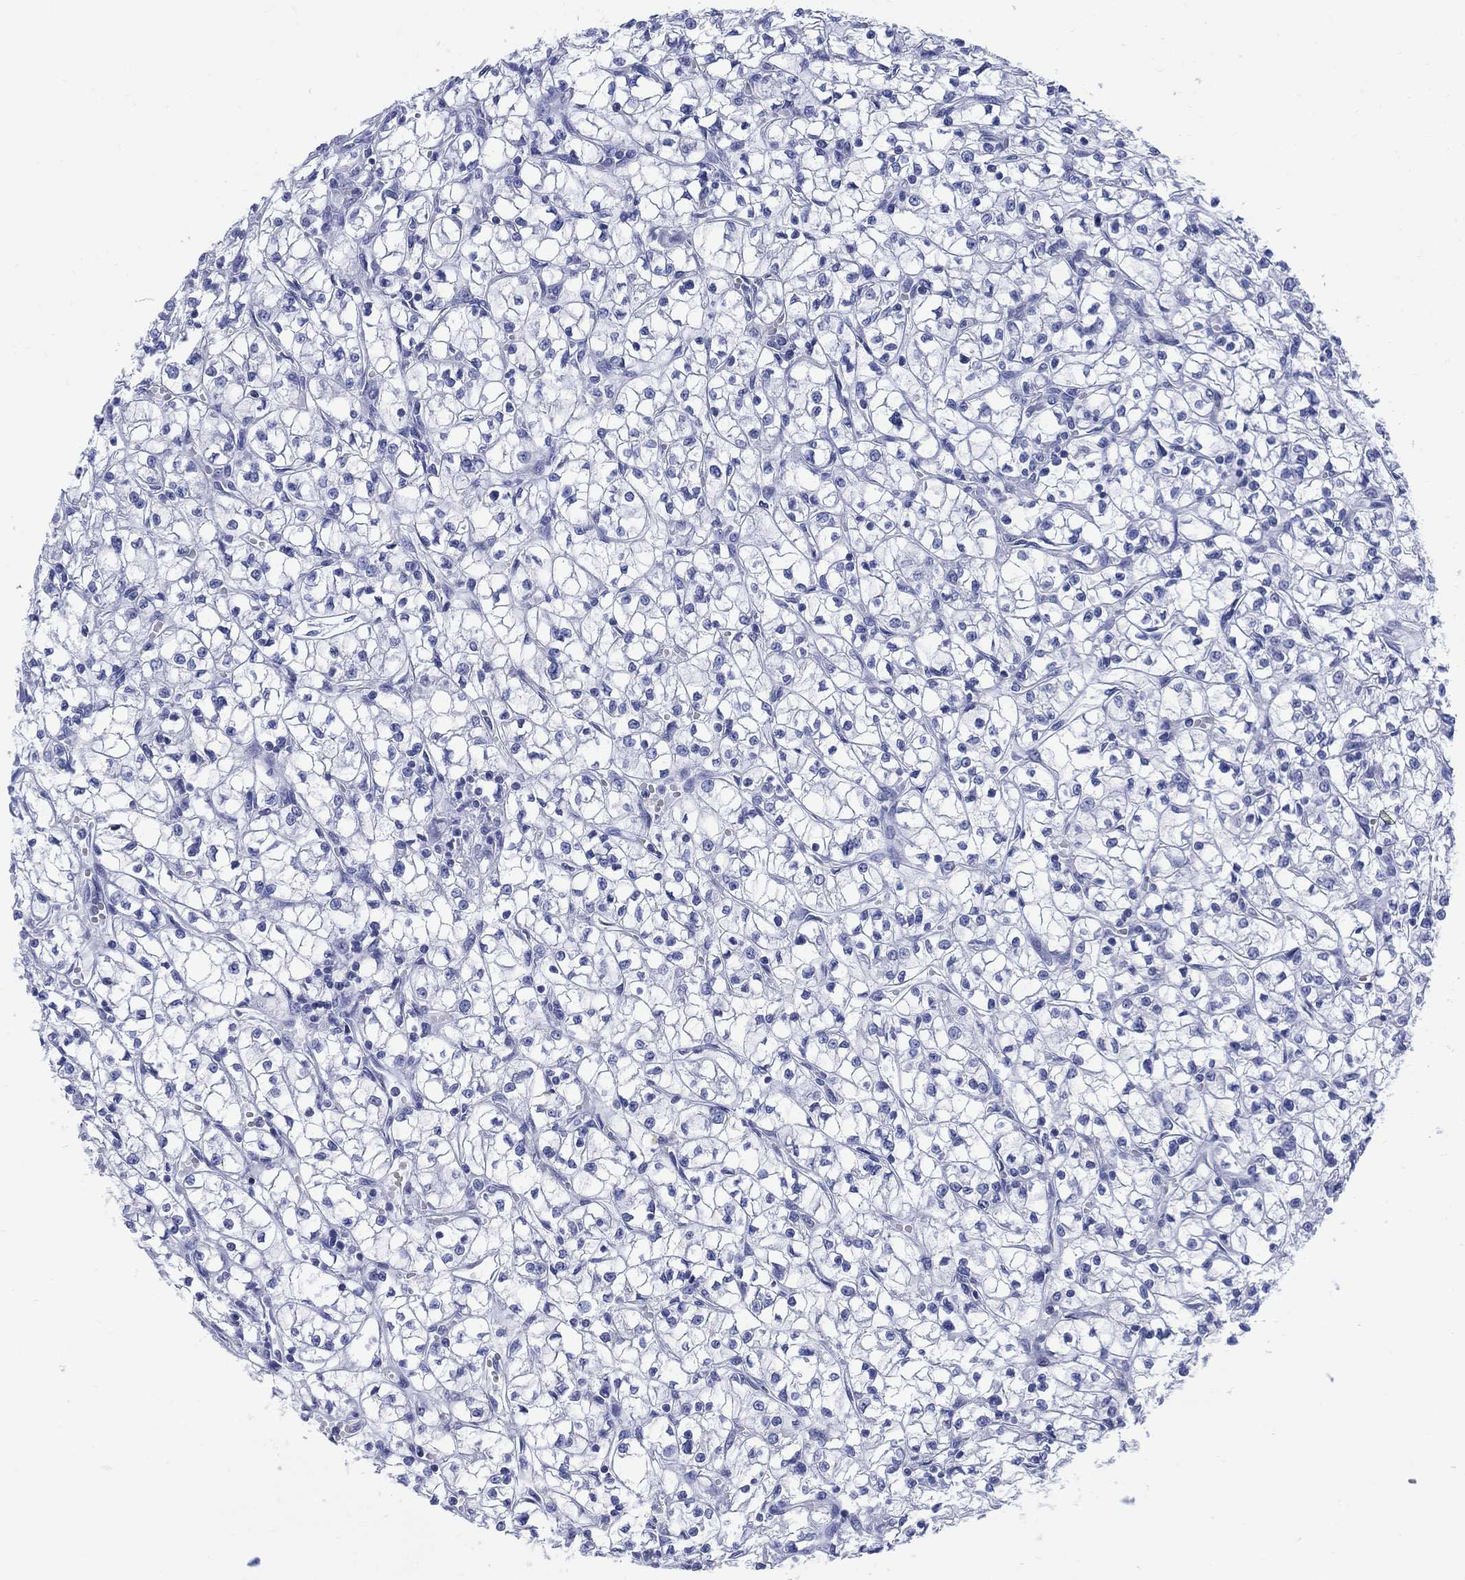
{"staining": {"intensity": "negative", "quantity": "none", "location": "none"}, "tissue": "renal cancer", "cell_type": "Tumor cells", "image_type": "cancer", "snomed": [{"axis": "morphology", "description": "Adenocarcinoma, NOS"}, {"axis": "topography", "description": "Kidney"}], "caption": "A micrograph of human adenocarcinoma (renal) is negative for staining in tumor cells.", "gene": "DDI1", "patient": {"sex": "female", "age": 64}}